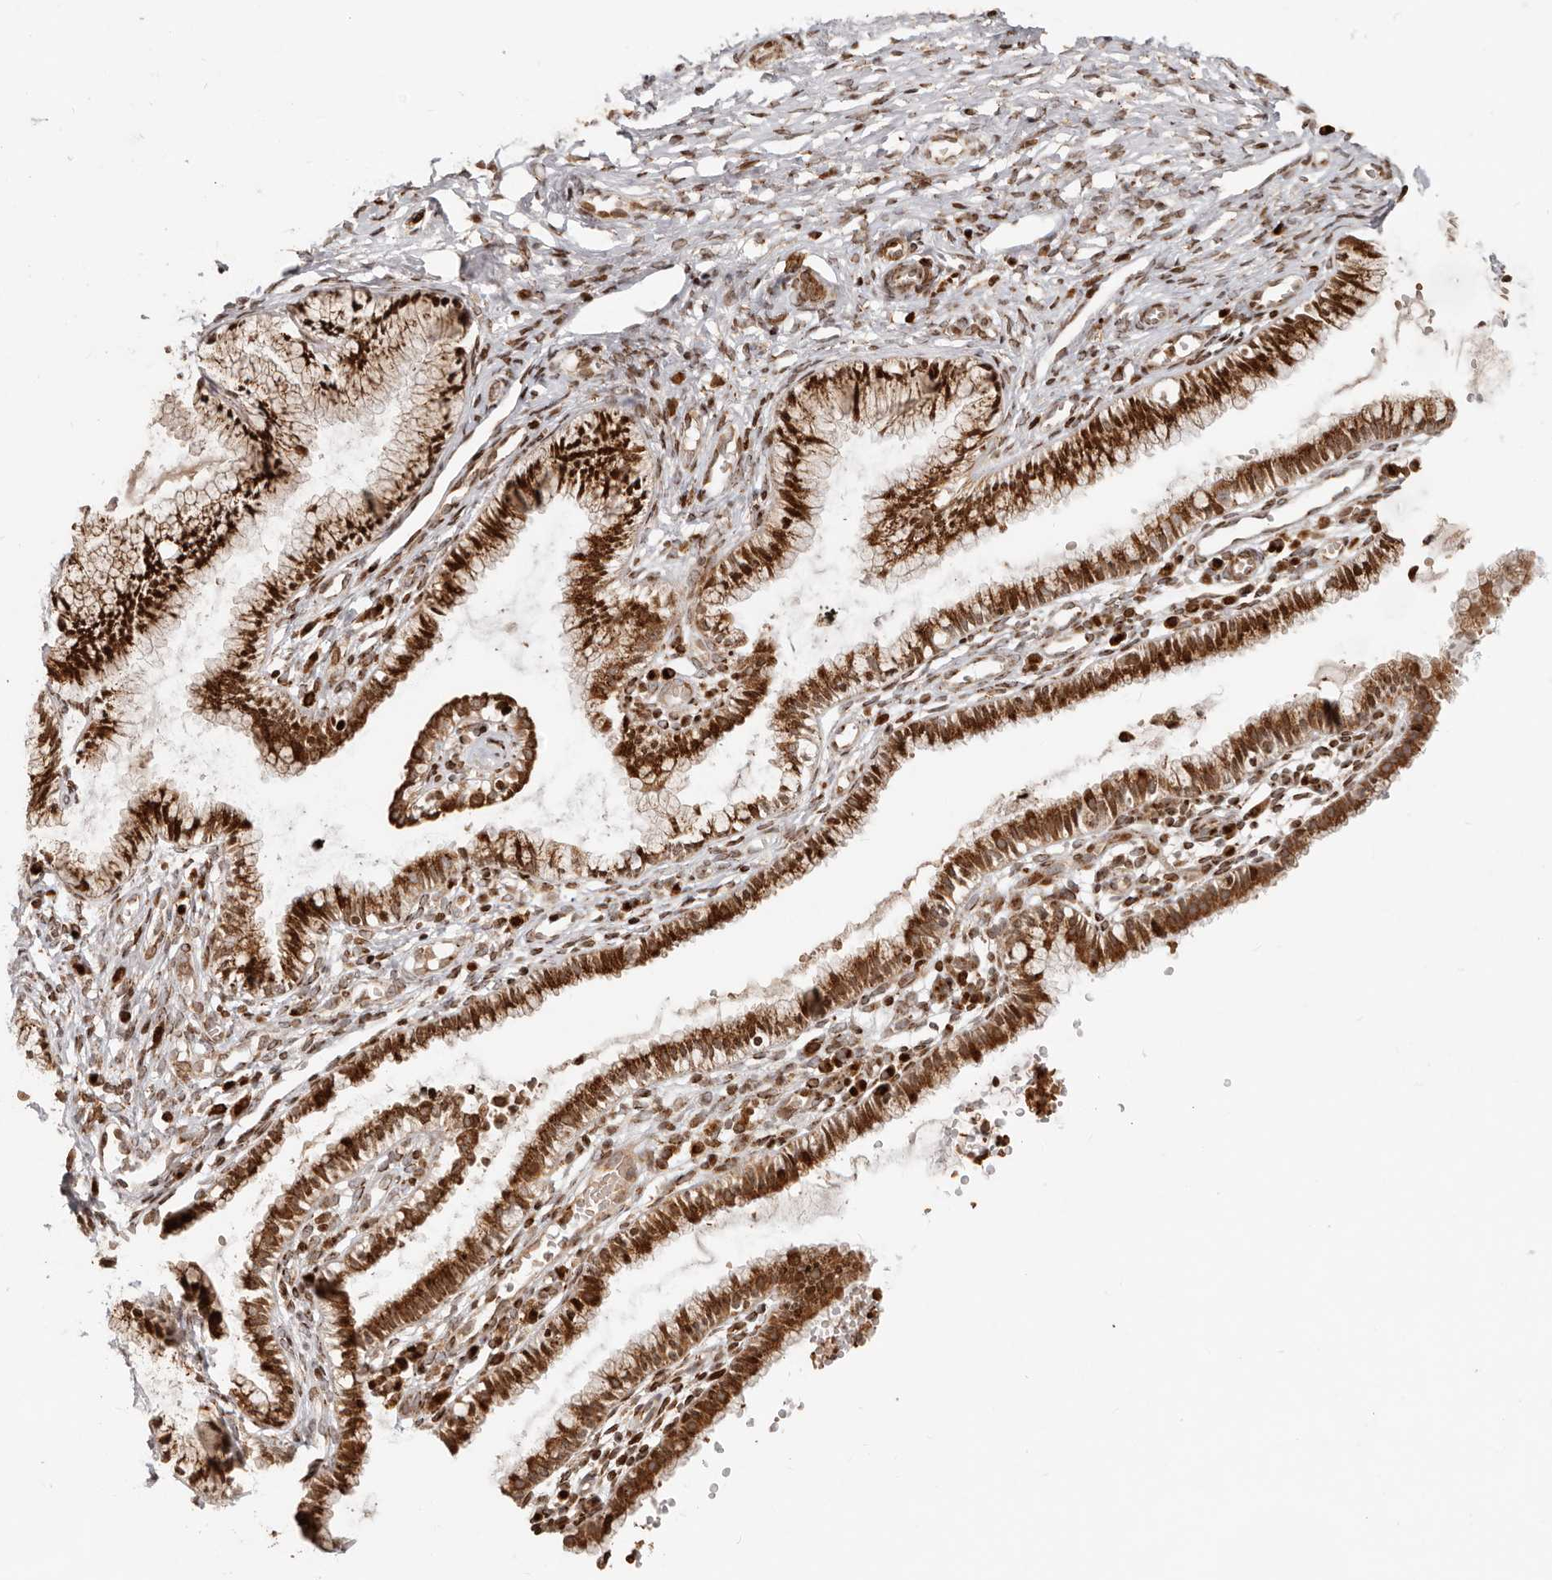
{"staining": {"intensity": "strong", "quantity": ">75%", "location": "cytoplasmic/membranous,nuclear"}, "tissue": "cervix", "cell_type": "Glandular cells", "image_type": "normal", "snomed": [{"axis": "morphology", "description": "Normal tissue, NOS"}, {"axis": "topography", "description": "Cervix"}], "caption": "Immunohistochemical staining of benign human cervix reveals >75% levels of strong cytoplasmic/membranous,nuclear protein positivity in about >75% of glandular cells.", "gene": "TRIM4", "patient": {"sex": "female", "age": 27}}